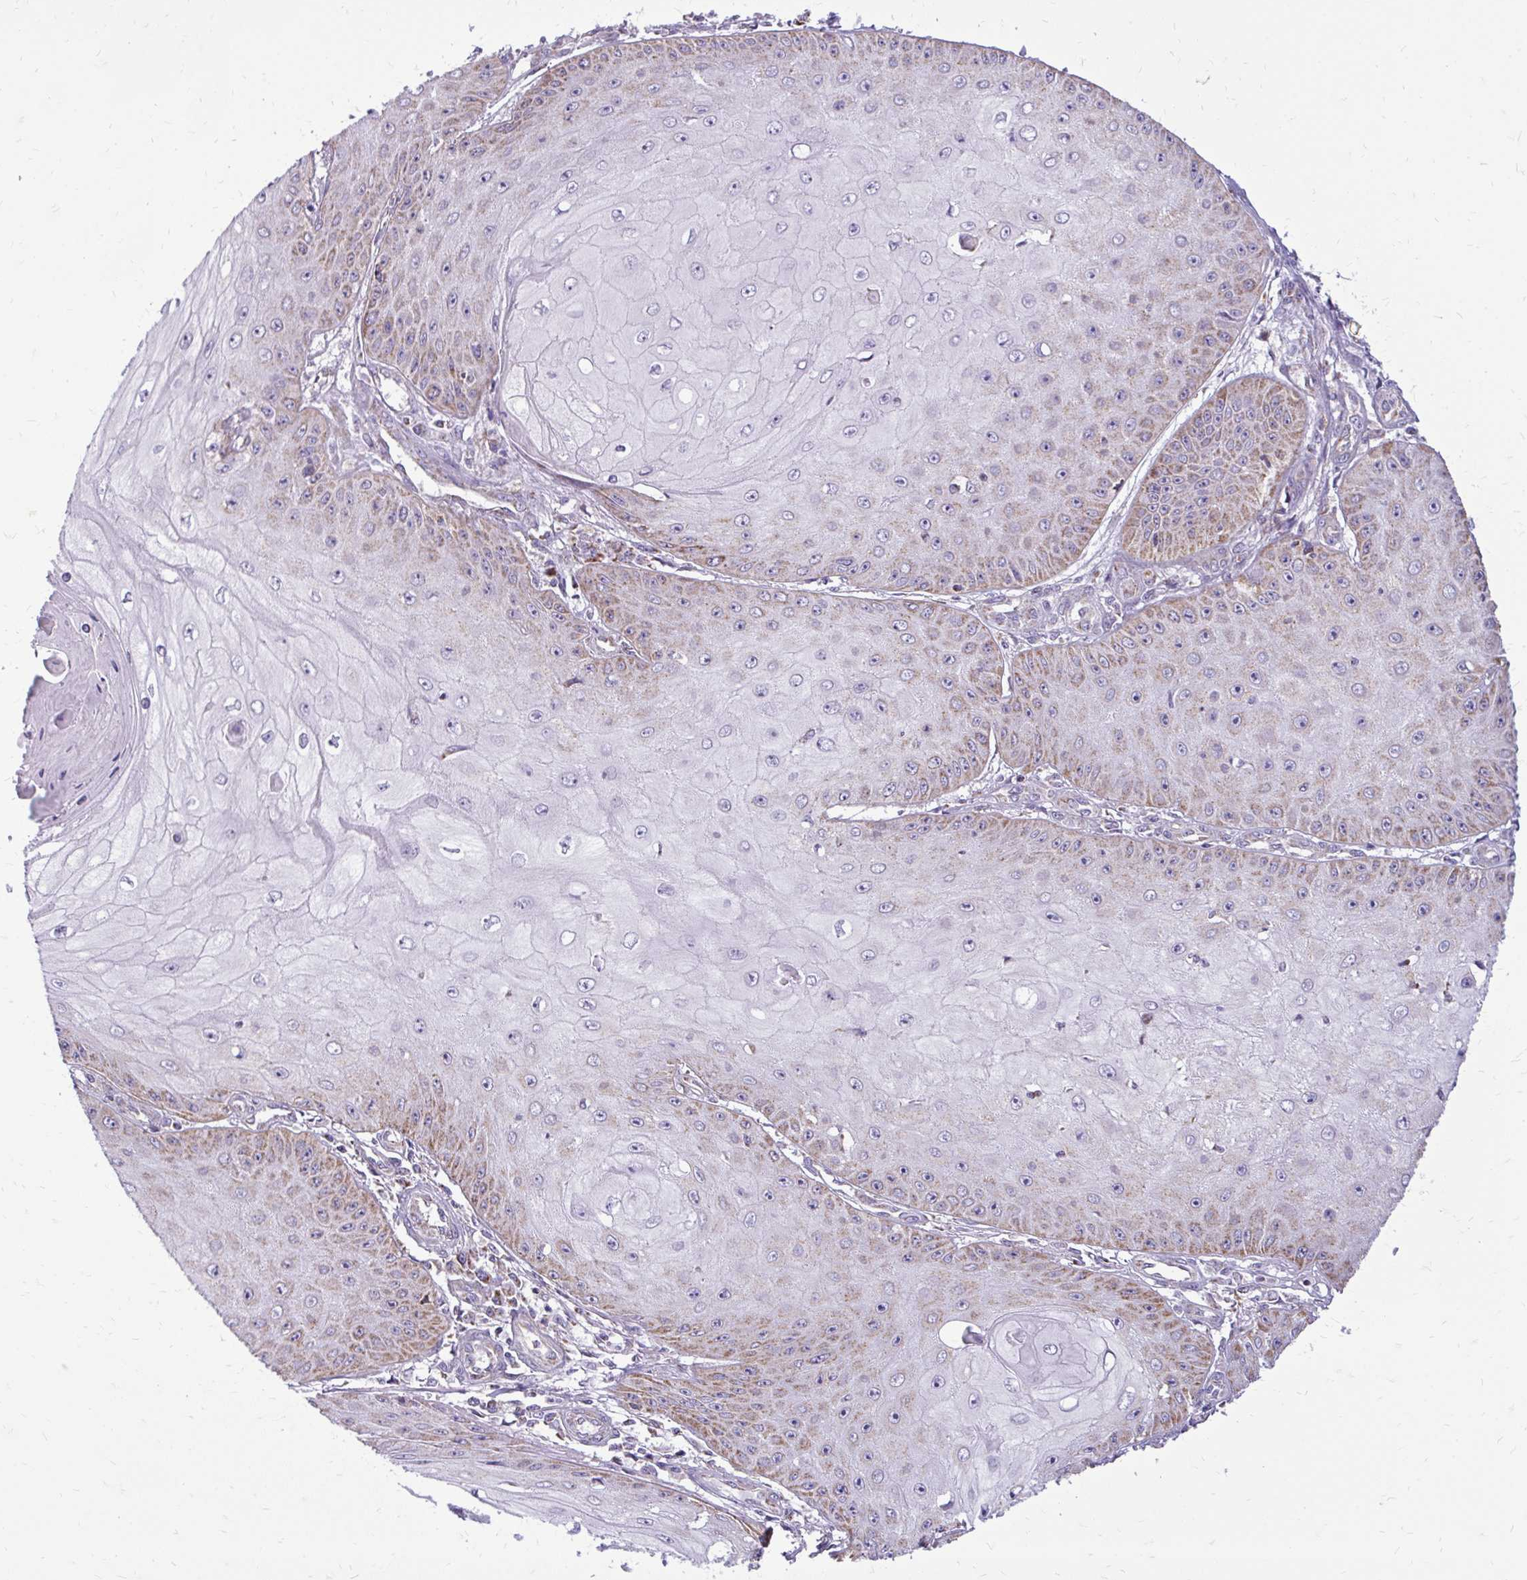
{"staining": {"intensity": "moderate", "quantity": "25%-75%", "location": "cytoplasmic/membranous"}, "tissue": "skin cancer", "cell_type": "Tumor cells", "image_type": "cancer", "snomed": [{"axis": "morphology", "description": "Squamous cell carcinoma, NOS"}, {"axis": "topography", "description": "Skin"}], "caption": "The image reveals a brown stain indicating the presence of a protein in the cytoplasmic/membranous of tumor cells in squamous cell carcinoma (skin). Immunohistochemistry stains the protein of interest in brown and the nuclei are stained blue.", "gene": "IFIT1", "patient": {"sex": "male", "age": 70}}